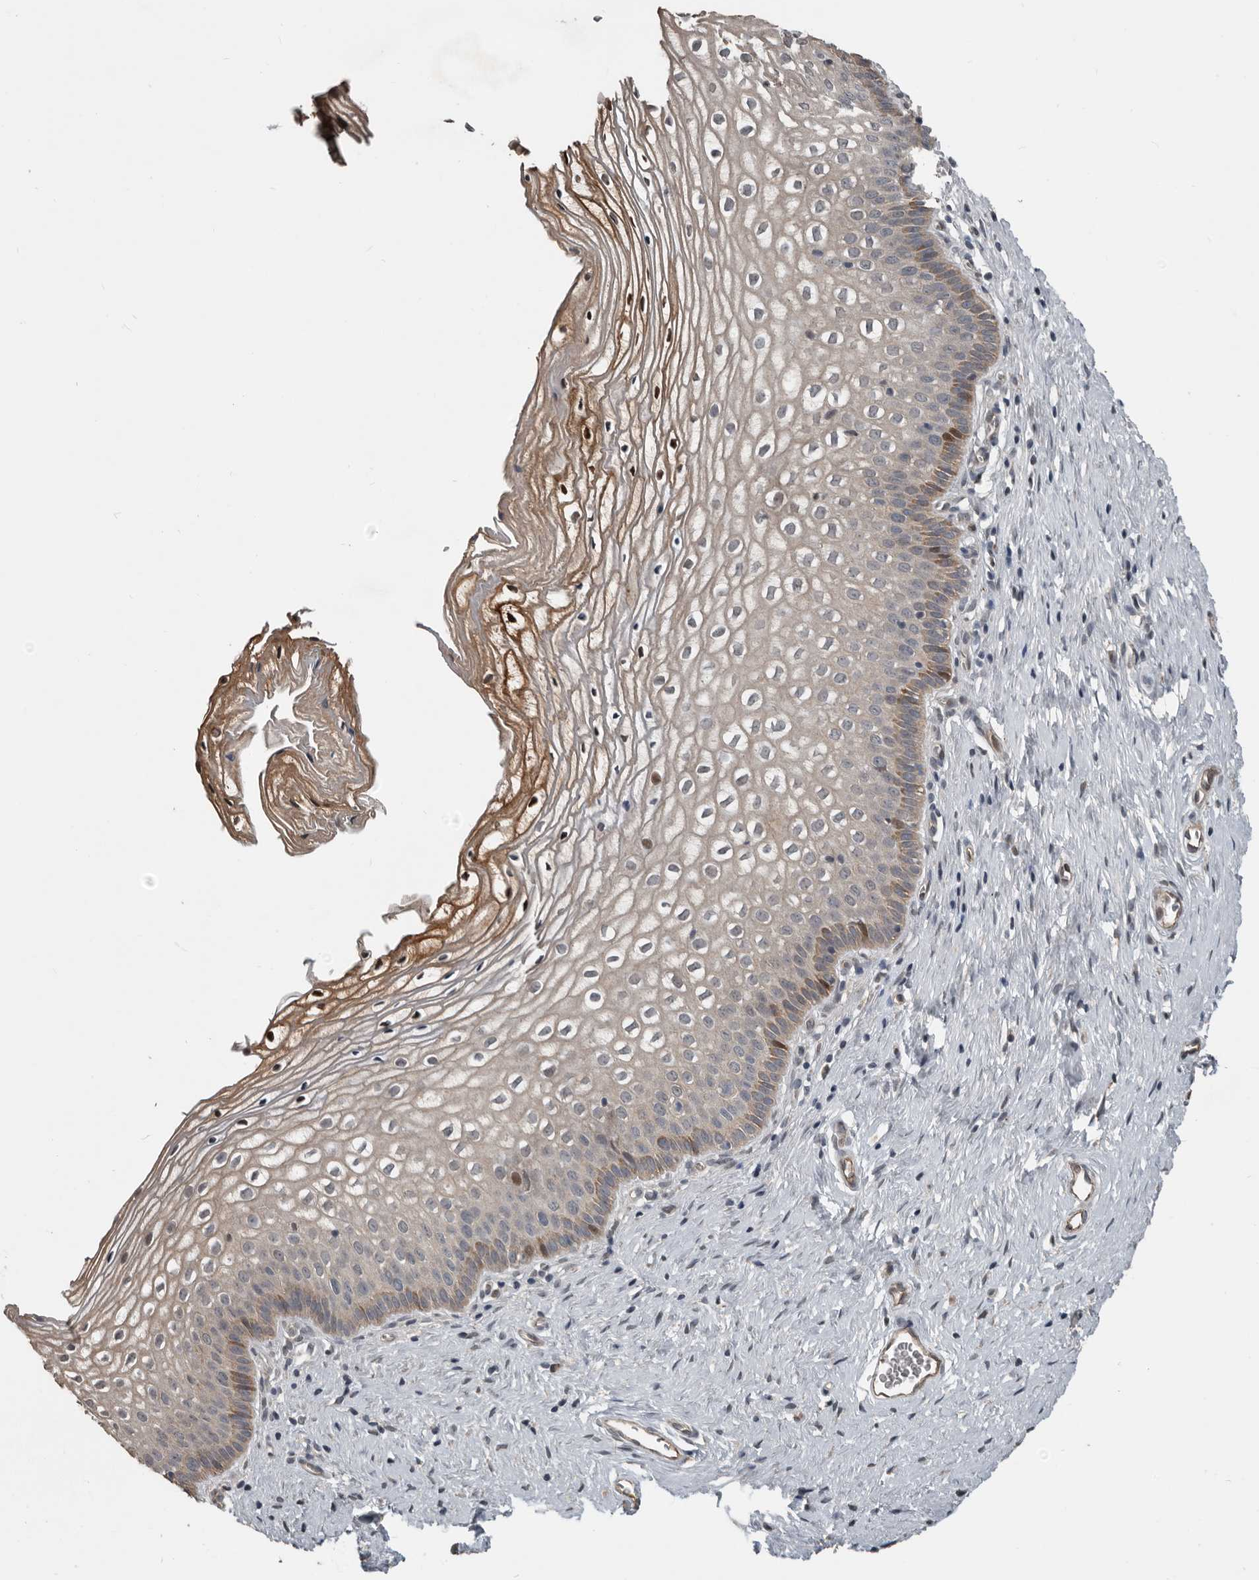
{"staining": {"intensity": "moderate", "quantity": "25%-75%", "location": "cytoplasmic/membranous,nuclear"}, "tissue": "cervix", "cell_type": "Squamous epithelial cells", "image_type": "normal", "snomed": [{"axis": "morphology", "description": "Normal tissue, NOS"}, {"axis": "topography", "description": "Cervix"}], "caption": "Immunohistochemistry staining of benign cervix, which reveals medium levels of moderate cytoplasmic/membranous,nuclear staining in approximately 25%-75% of squamous epithelial cells indicating moderate cytoplasmic/membranous,nuclear protein staining. The staining was performed using DAB (3,3'-diaminobenzidine) (brown) for protein detection and nuclei were counterstained in hematoxylin (blue).", "gene": "YOD1", "patient": {"sex": "female", "age": 27}}